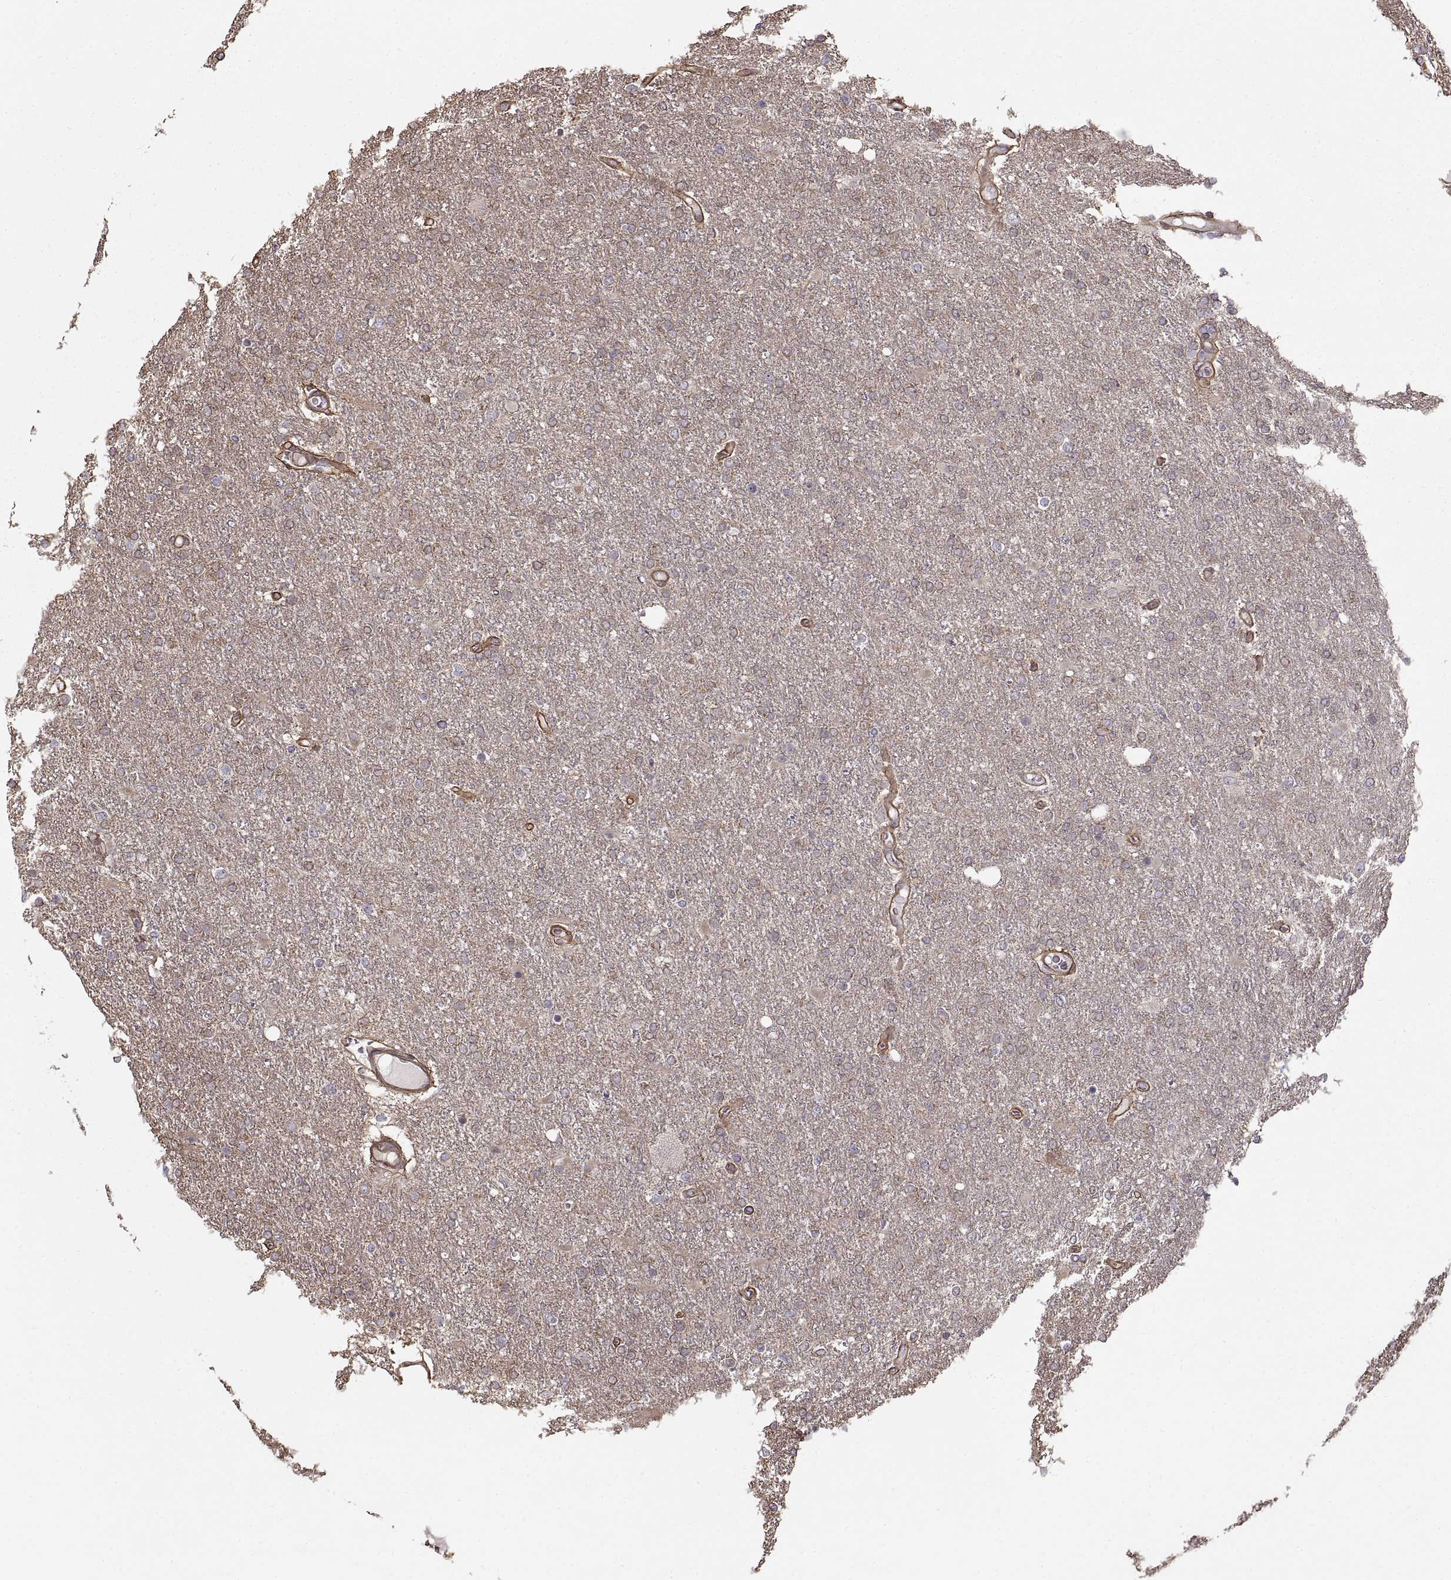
{"staining": {"intensity": "negative", "quantity": "none", "location": "none"}, "tissue": "glioma", "cell_type": "Tumor cells", "image_type": "cancer", "snomed": [{"axis": "morphology", "description": "Glioma, malignant, High grade"}, {"axis": "topography", "description": "Cerebral cortex"}], "caption": "High power microscopy photomicrograph of an immunohistochemistry micrograph of malignant high-grade glioma, revealing no significant positivity in tumor cells. Nuclei are stained in blue.", "gene": "LAMB2", "patient": {"sex": "male", "age": 70}}